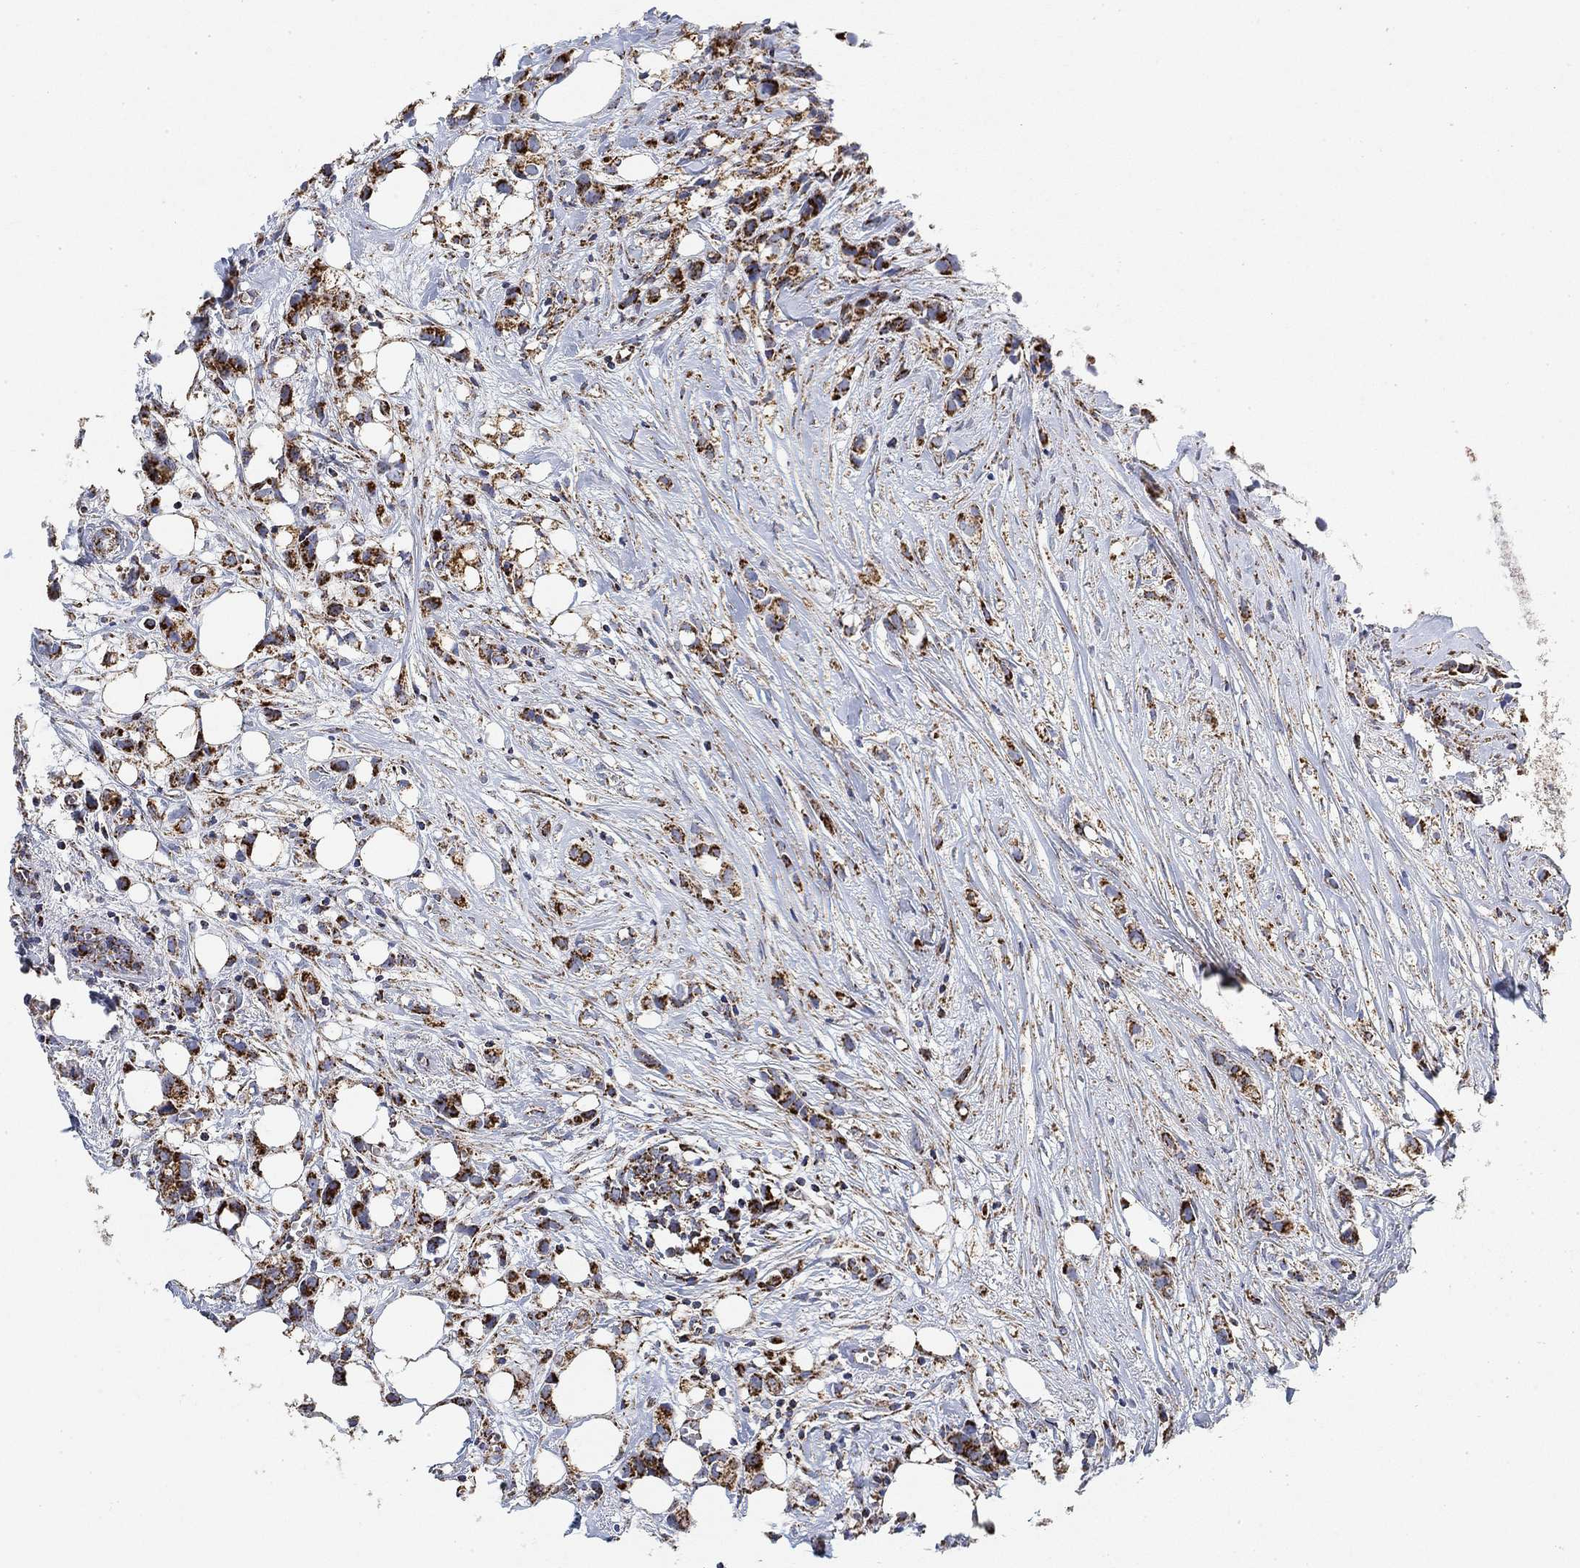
{"staining": {"intensity": "strong", "quantity": ">75%", "location": "cytoplasmic/membranous"}, "tissue": "breast cancer", "cell_type": "Tumor cells", "image_type": "cancer", "snomed": [{"axis": "morphology", "description": "Duct carcinoma"}, {"axis": "topography", "description": "Breast"}], "caption": "Immunohistochemical staining of breast intraductal carcinoma shows high levels of strong cytoplasmic/membranous protein expression in approximately >75% of tumor cells.", "gene": "NDUFS3", "patient": {"sex": "female", "age": 85}}